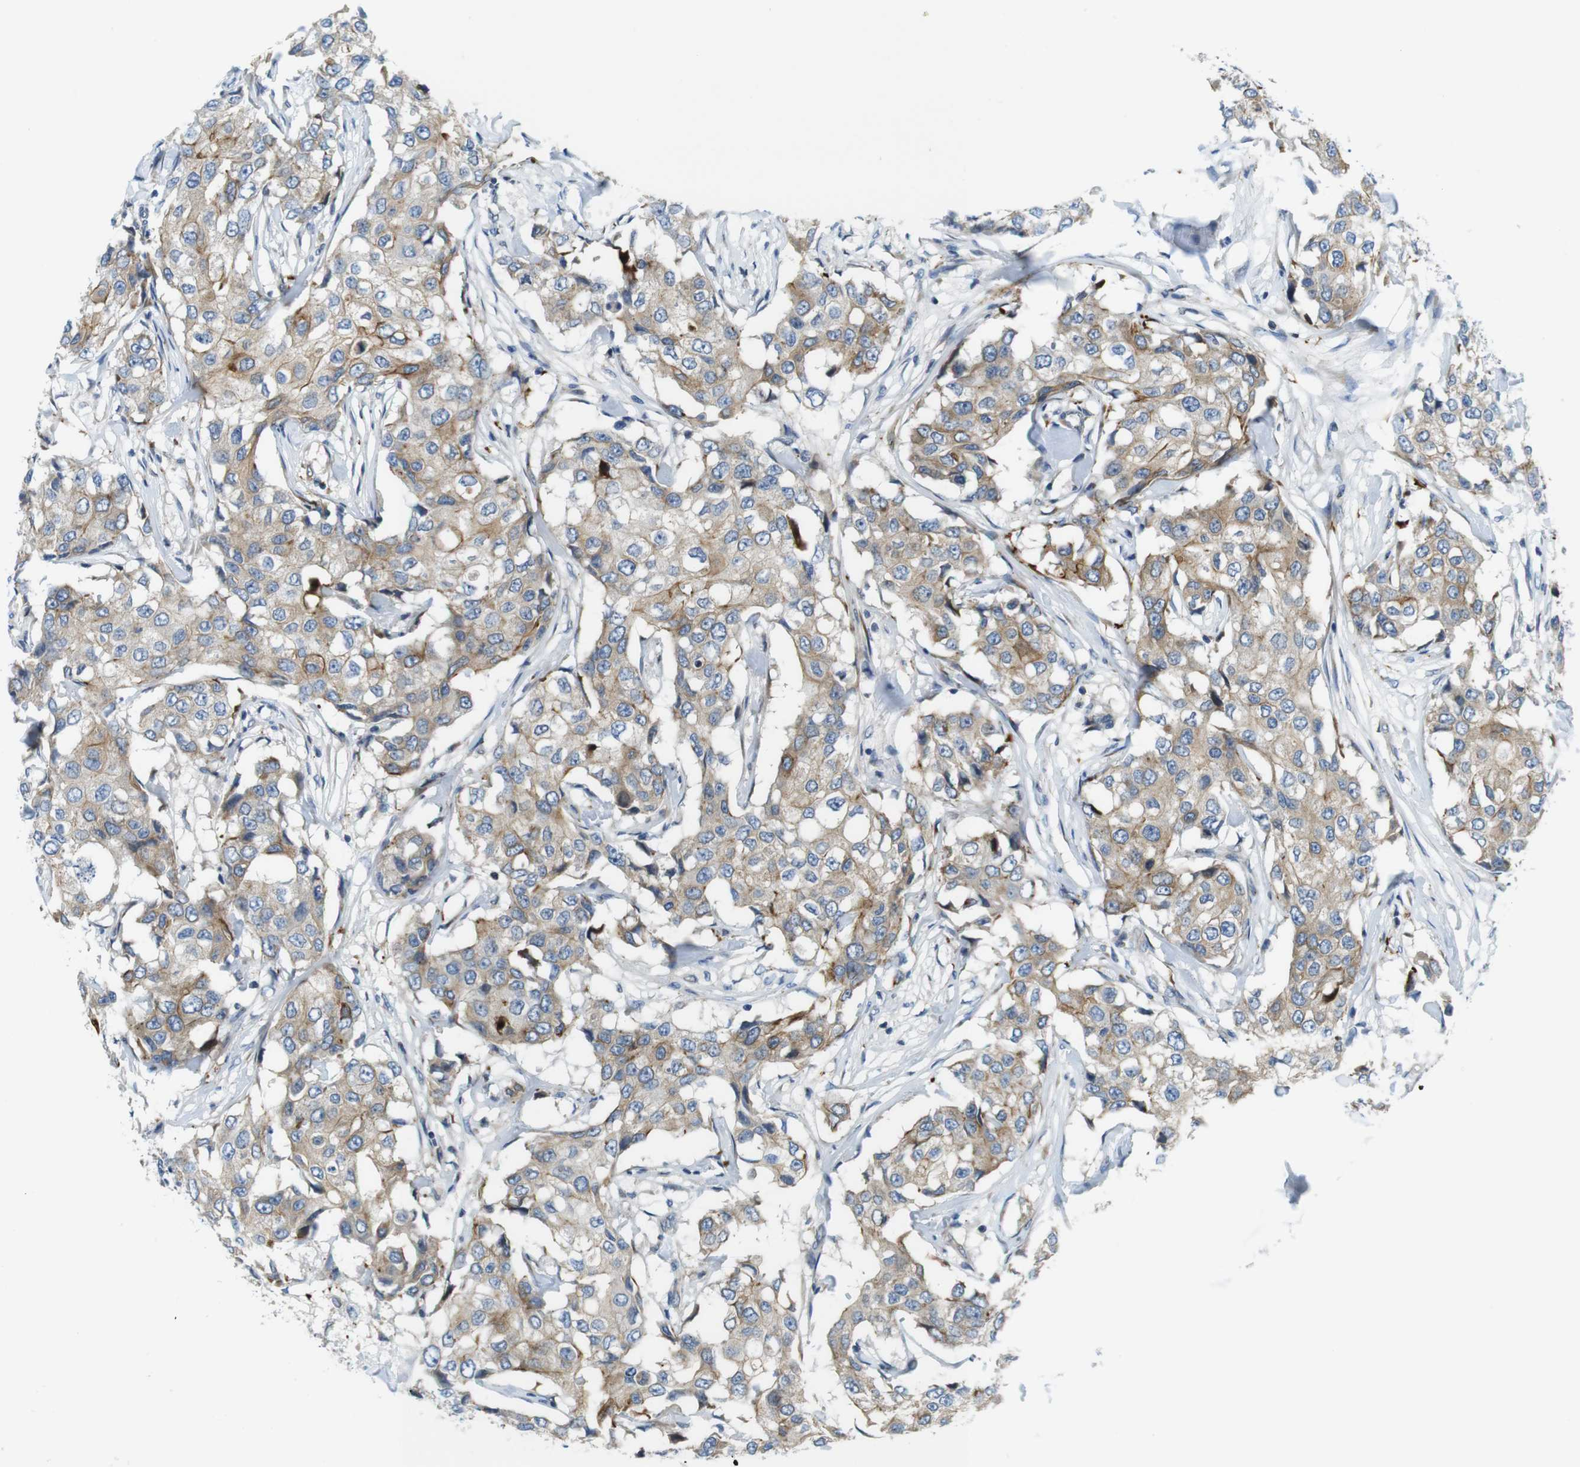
{"staining": {"intensity": "weak", "quantity": ">75%", "location": "cytoplasmic/membranous"}, "tissue": "breast cancer", "cell_type": "Tumor cells", "image_type": "cancer", "snomed": [{"axis": "morphology", "description": "Duct carcinoma"}, {"axis": "topography", "description": "Breast"}], "caption": "This photomicrograph exhibits breast cancer stained with immunohistochemistry (IHC) to label a protein in brown. The cytoplasmic/membranous of tumor cells show weak positivity for the protein. Nuclei are counter-stained blue.", "gene": "ZDHHC3", "patient": {"sex": "female", "age": 27}}